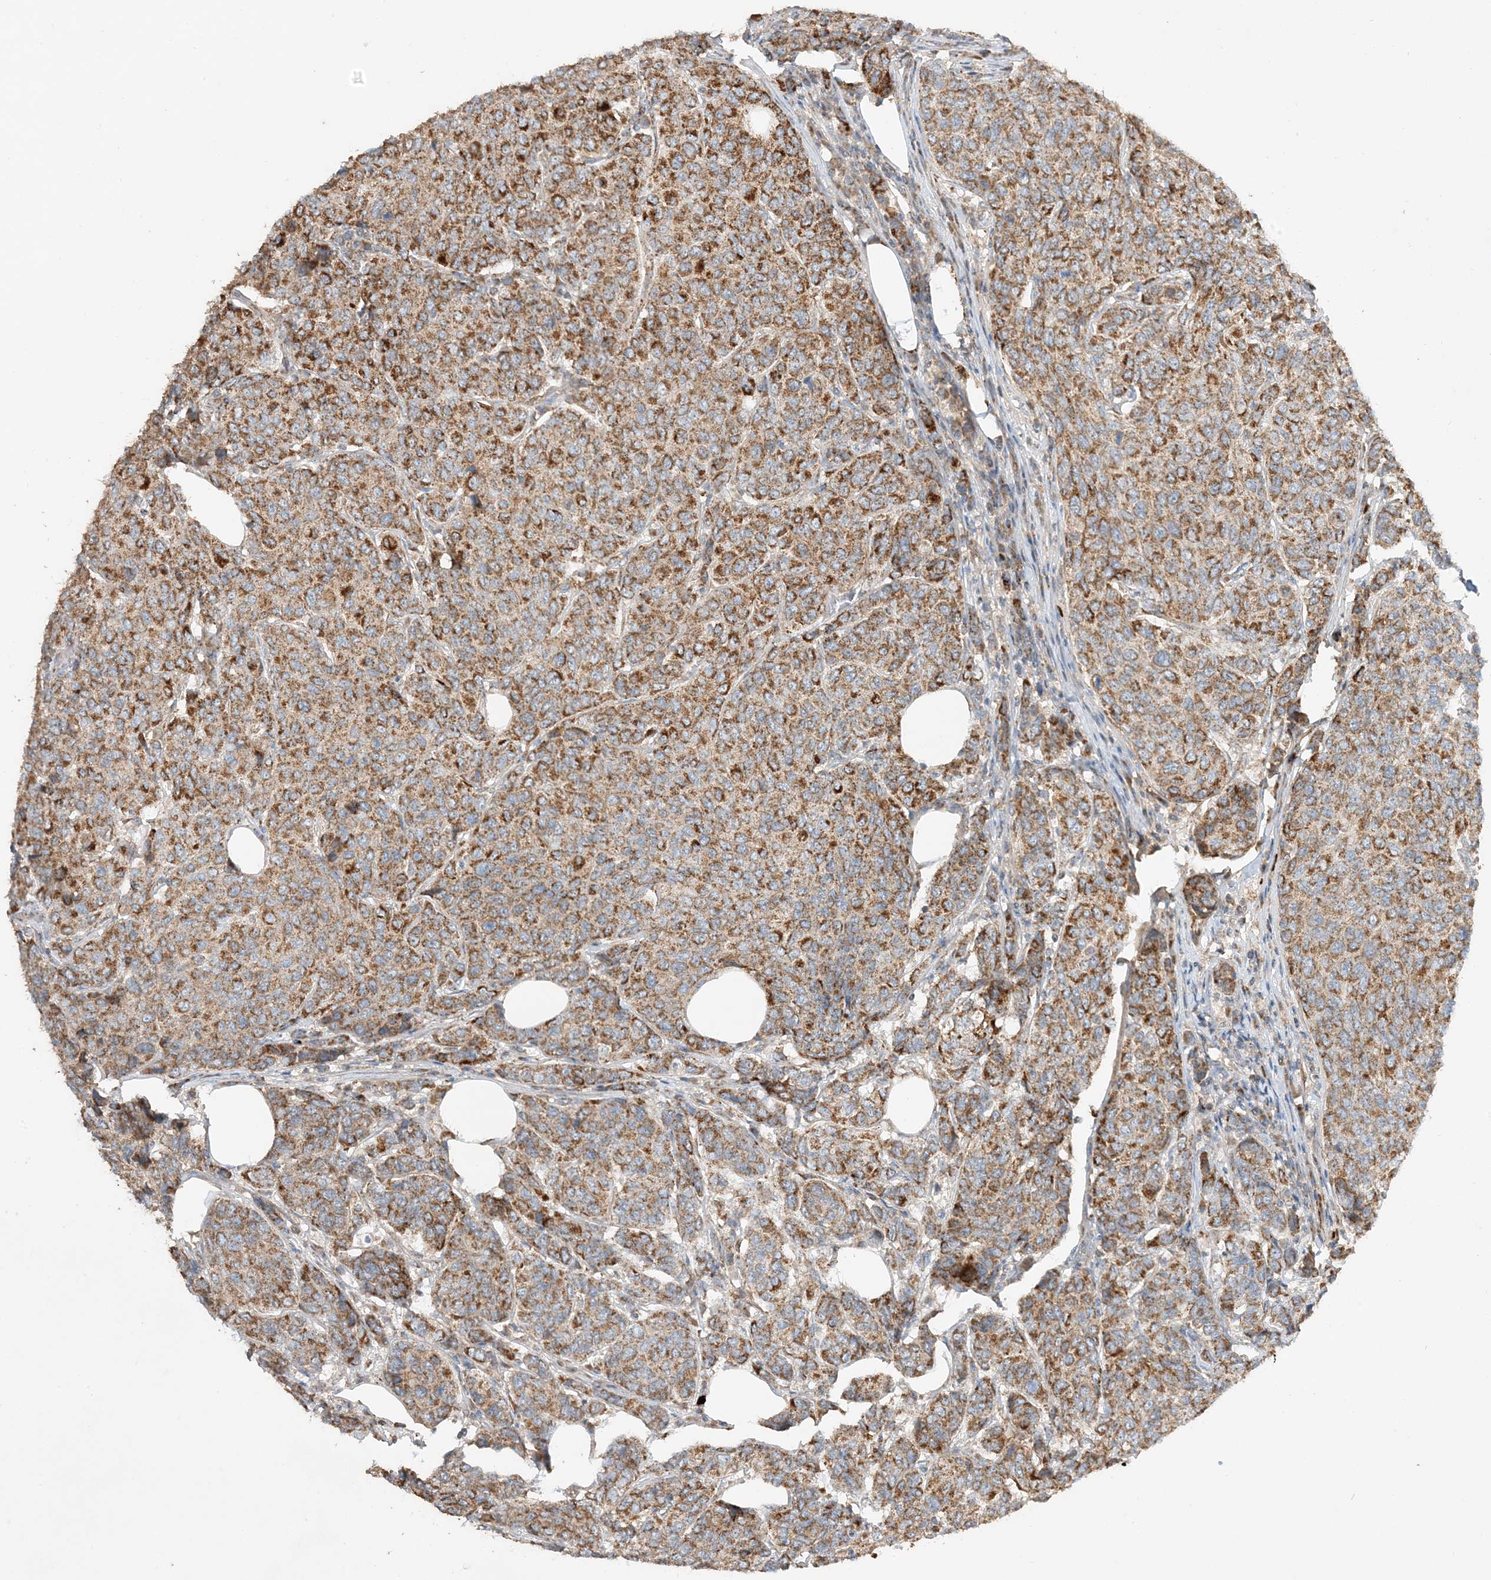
{"staining": {"intensity": "moderate", "quantity": ">75%", "location": "cytoplasmic/membranous"}, "tissue": "breast cancer", "cell_type": "Tumor cells", "image_type": "cancer", "snomed": [{"axis": "morphology", "description": "Duct carcinoma"}, {"axis": "topography", "description": "Breast"}], "caption": "Human breast cancer (infiltrating ductal carcinoma) stained for a protein (brown) displays moderate cytoplasmic/membranous positive staining in about >75% of tumor cells.", "gene": "NDUFAF3", "patient": {"sex": "female", "age": 55}}